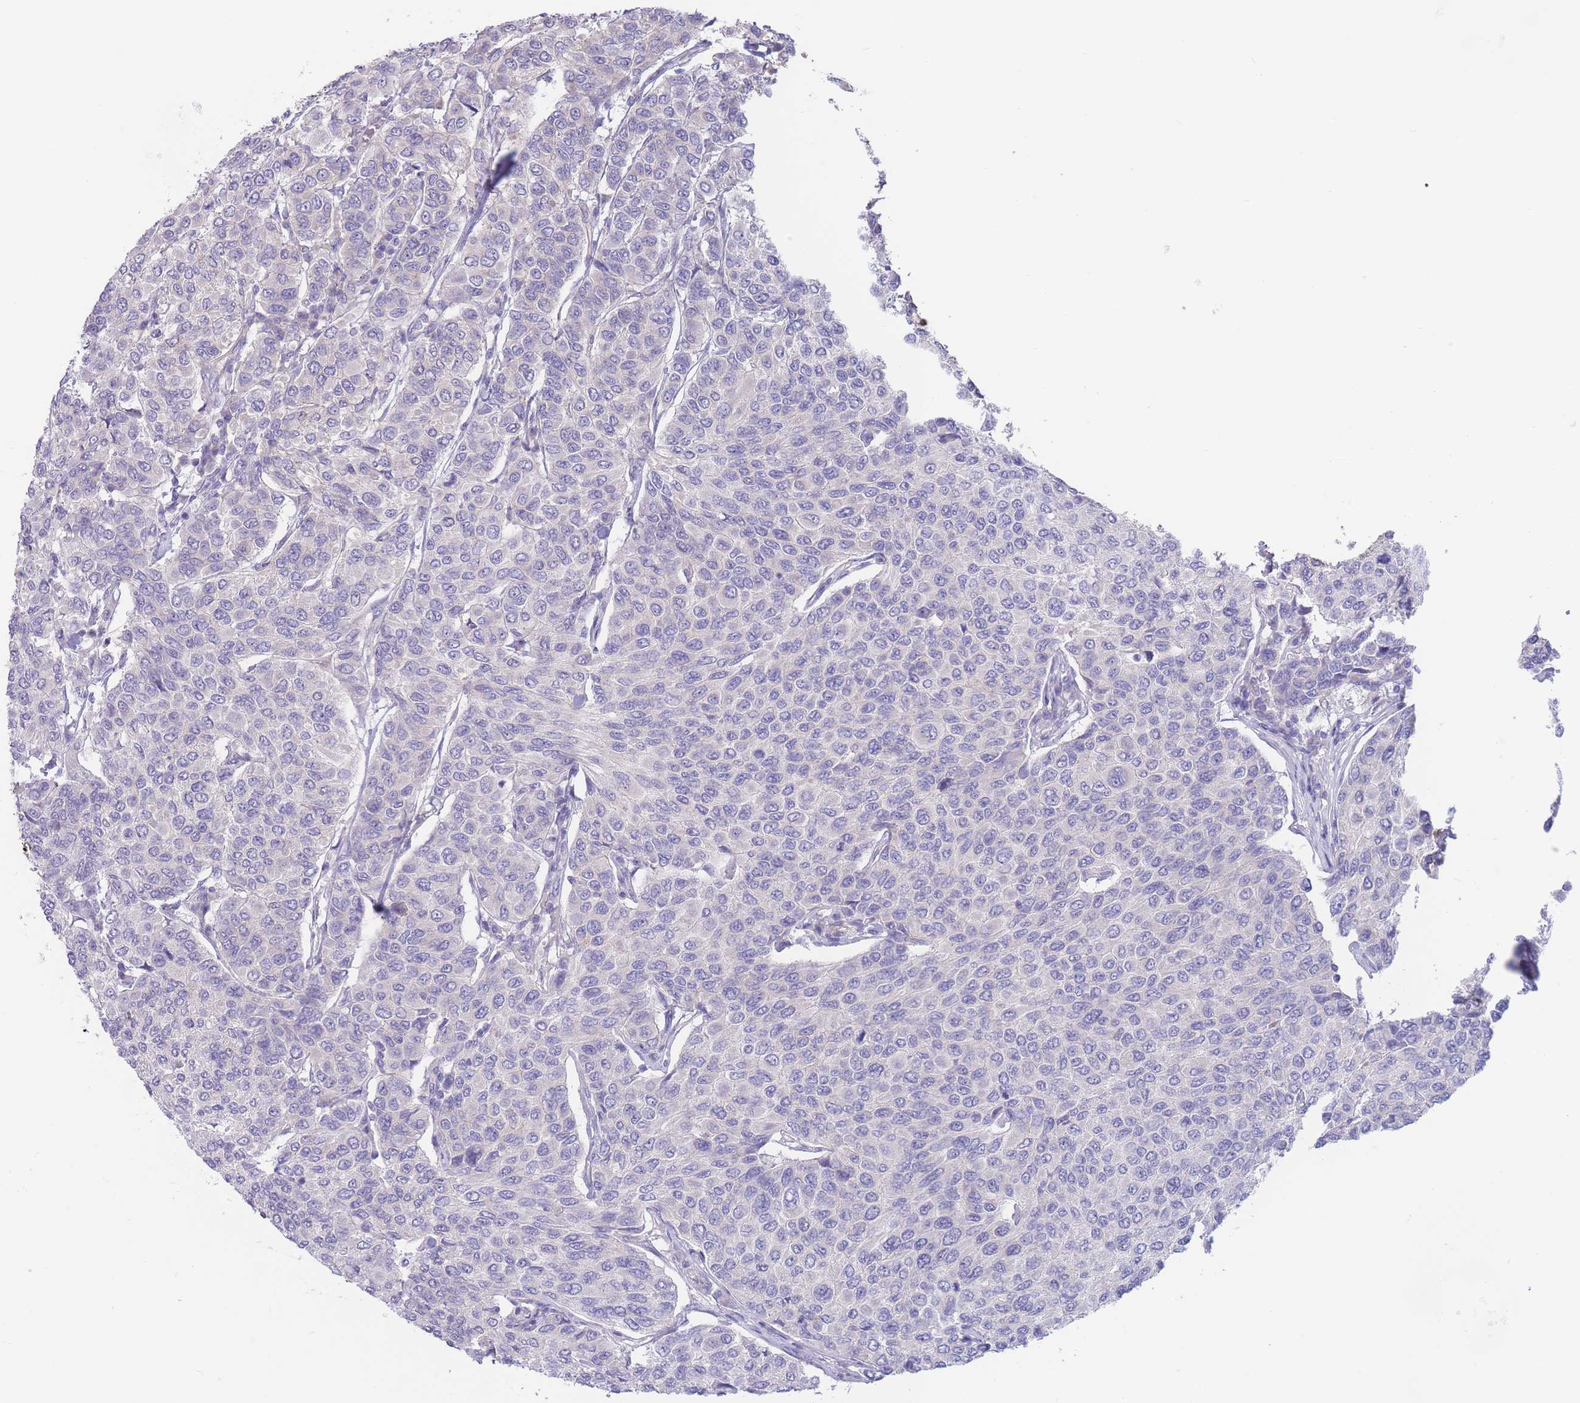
{"staining": {"intensity": "negative", "quantity": "none", "location": "none"}, "tissue": "breast cancer", "cell_type": "Tumor cells", "image_type": "cancer", "snomed": [{"axis": "morphology", "description": "Duct carcinoma"}, {"axis": "topography", "description": "Breast"}], "caption": "Breast cancer stained for a protein using immunohistochemistry (IHC) demonstrates no positivity tumor cells.", "gene": "ALS2CL", "patient": {"sex": "female", "age": 55}}